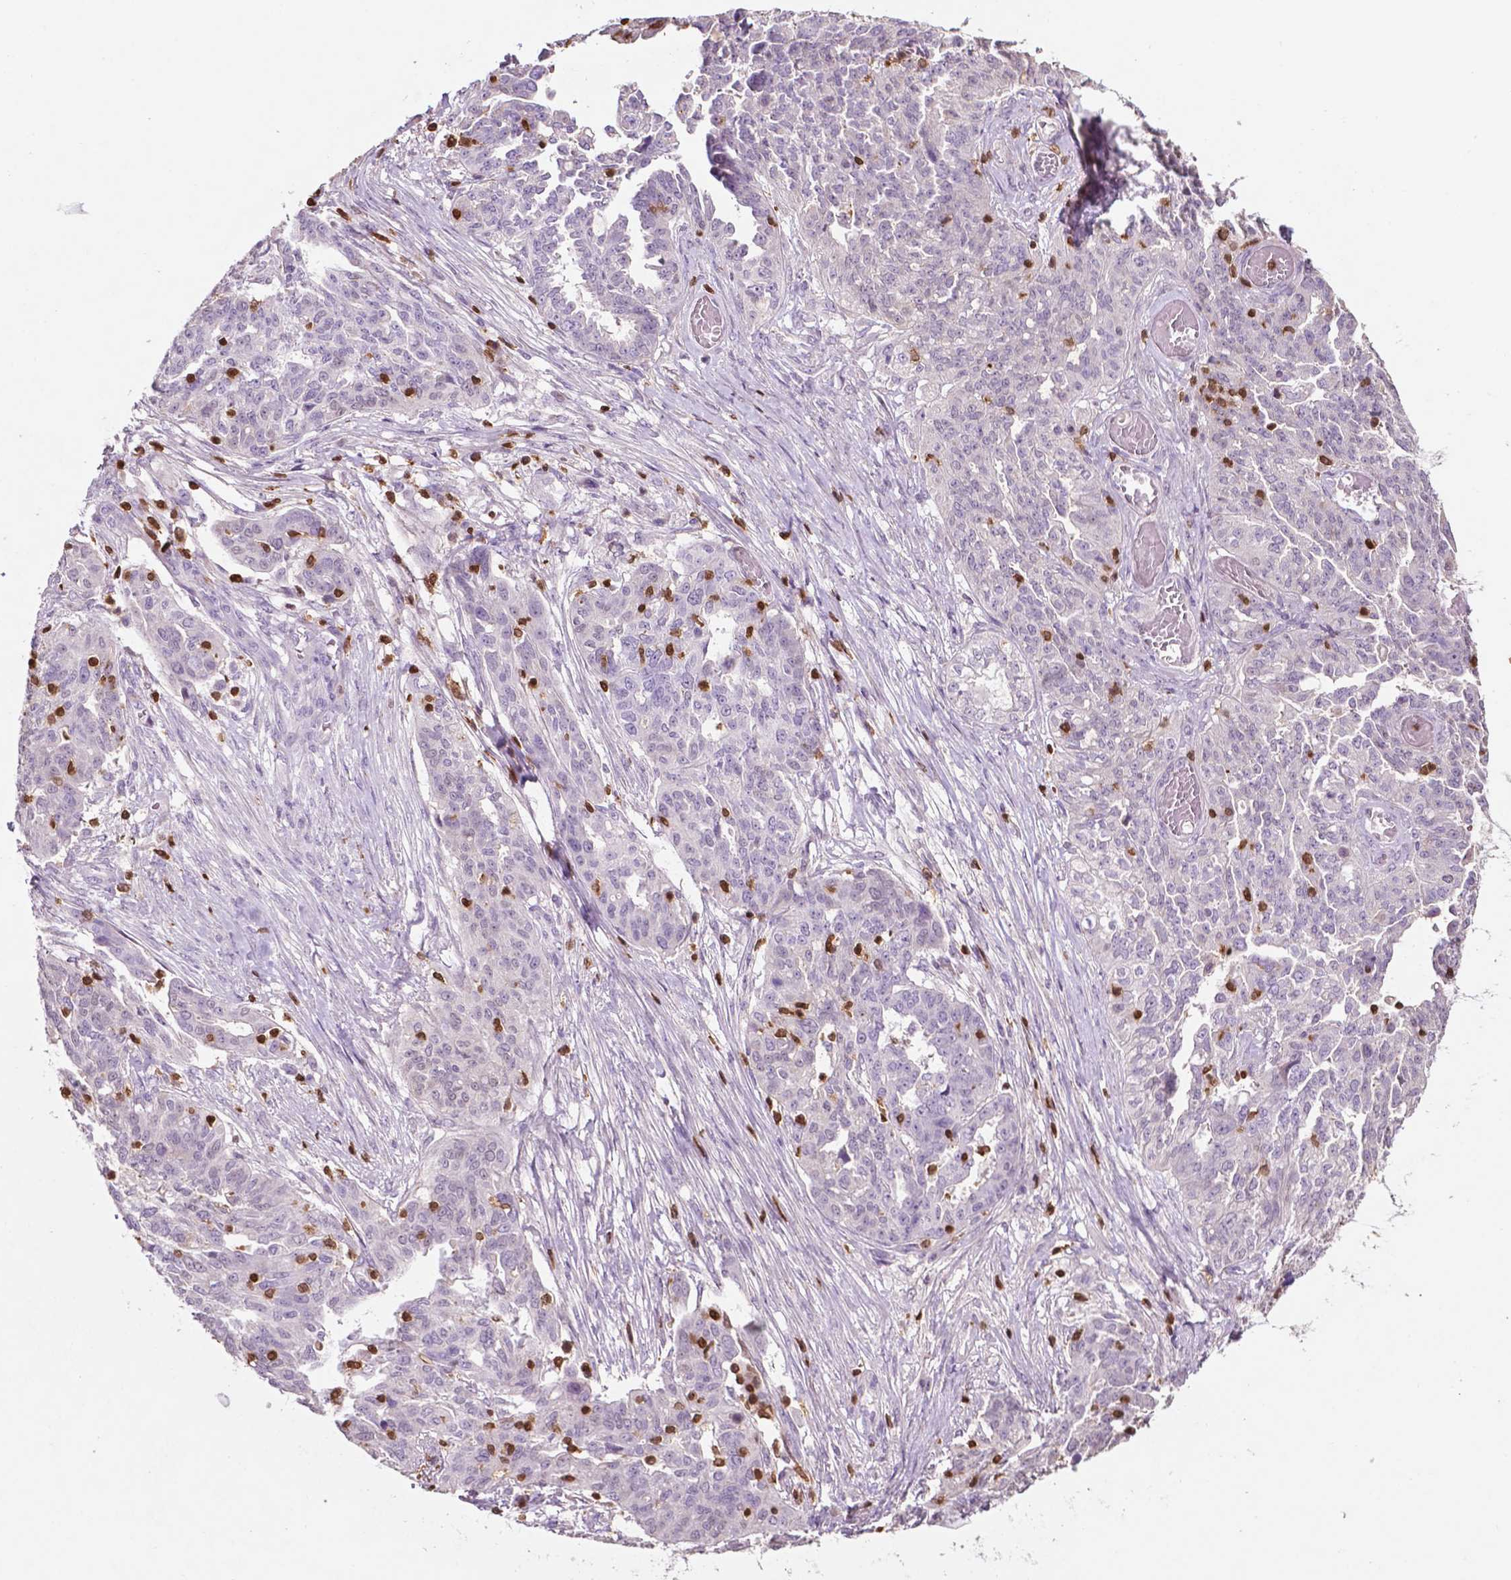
{"staining": {"intensity": "negative", "quantity": "none", "location": "none"}, "tissue": "ovarian cancer", "cell_type": "Tumor cells", "image_type": "cancer", "snomed": [{"axis": "morphology", "description": "Cystadenocarcinoma, serous, NOS"}, {"axis": "topography", "description": "Ovary"}], "caption": "Ovarian cancer was stained to show a protein in brown. There is no significant expression in tumor cells.", "gene": "TBC1D10C", "patient": {"sex": "female", "age": 67}}